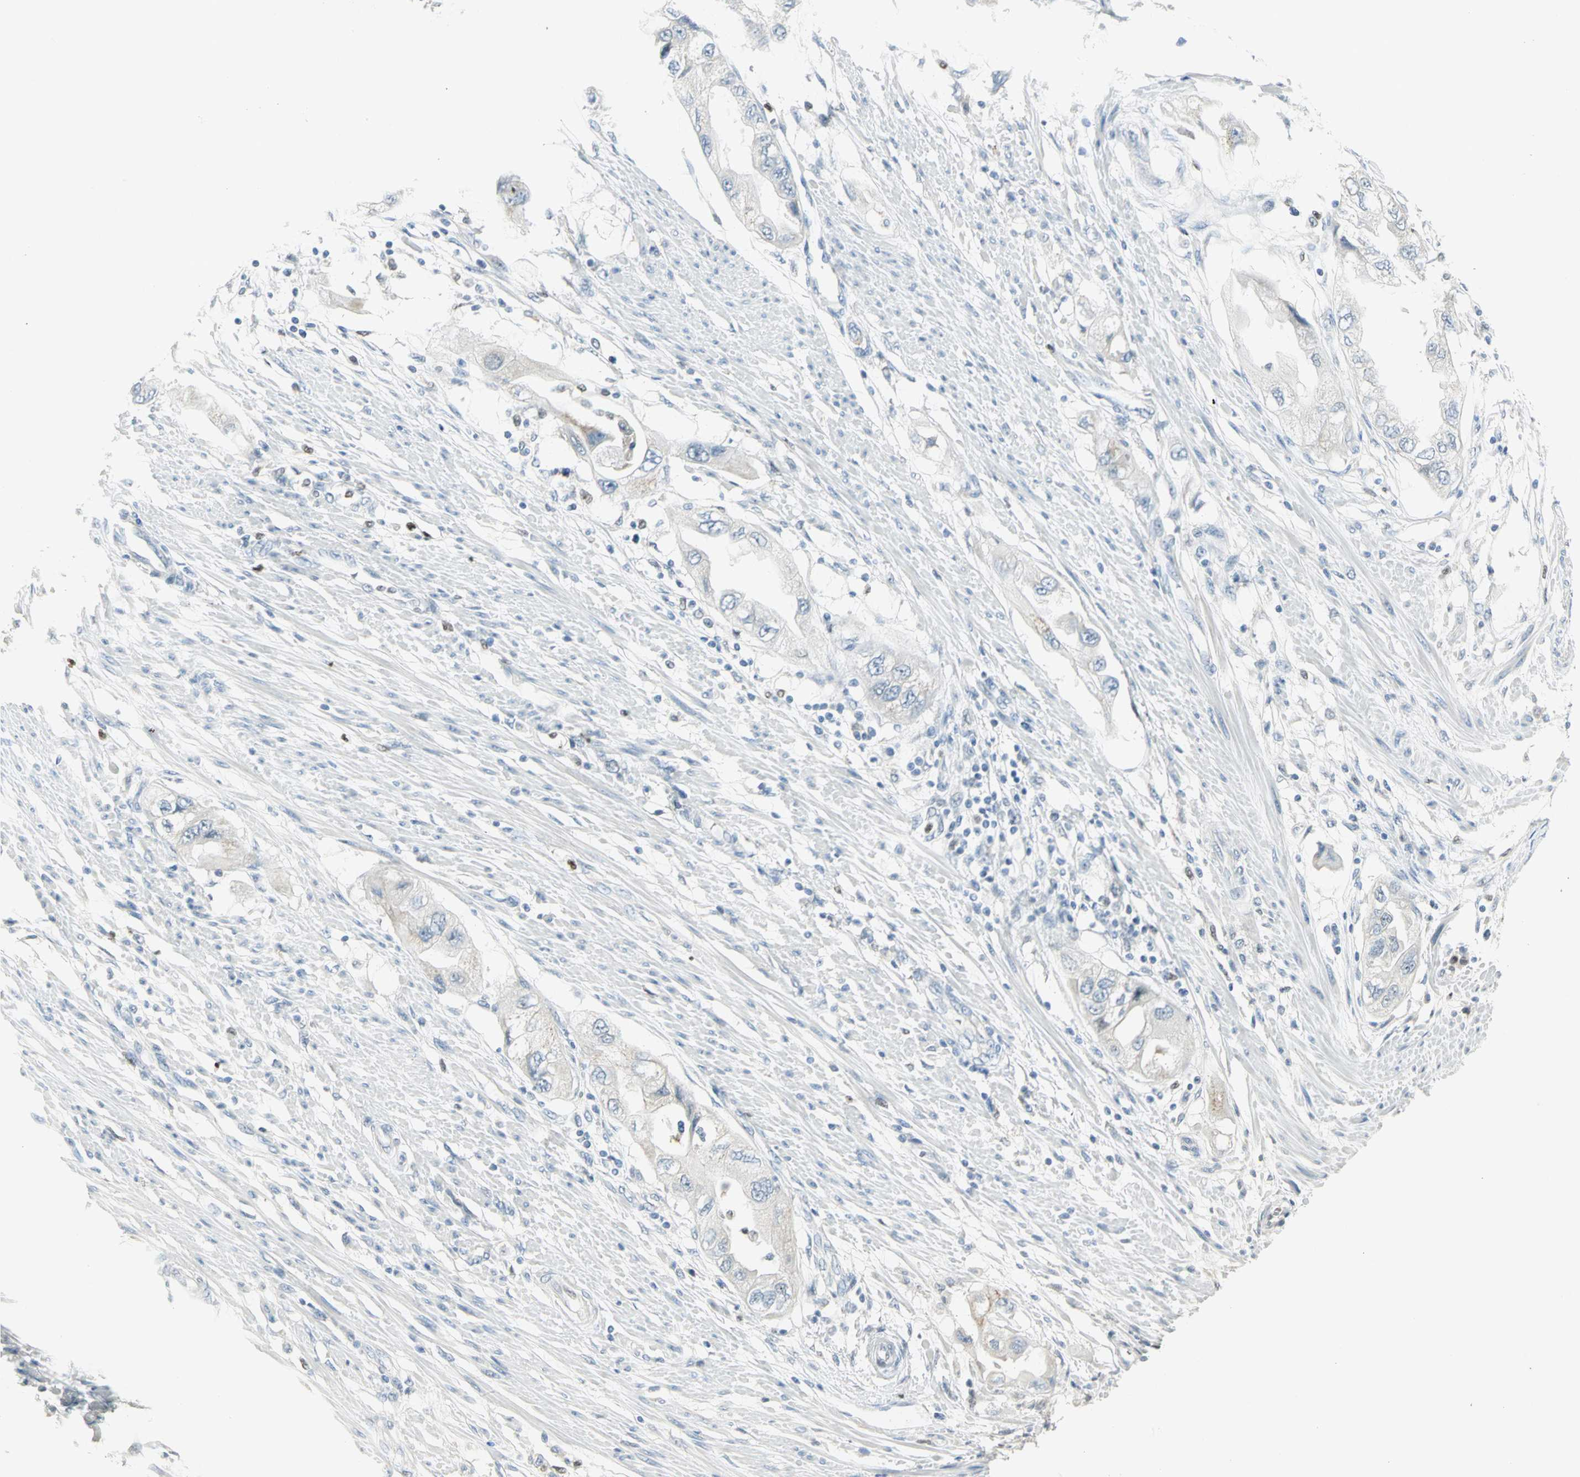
{"staining": {"intensity": "negative", "quantity": "none", "location": "none"}, "tissue": "endometrial cancer", "cell_type": "Tumor cells", "image_type": "cancer", "snomed": [{"axis": "morphology", "description": "Adenocarcinoma, NOS"}, {"axis": "topography", "description": "Endometrium"}], "caption": "Tumor cells show no significant expression in adenocarcinoma (endometrial).", "gene": "BCL6", "patient": {"sex": "female", "age": 67}}